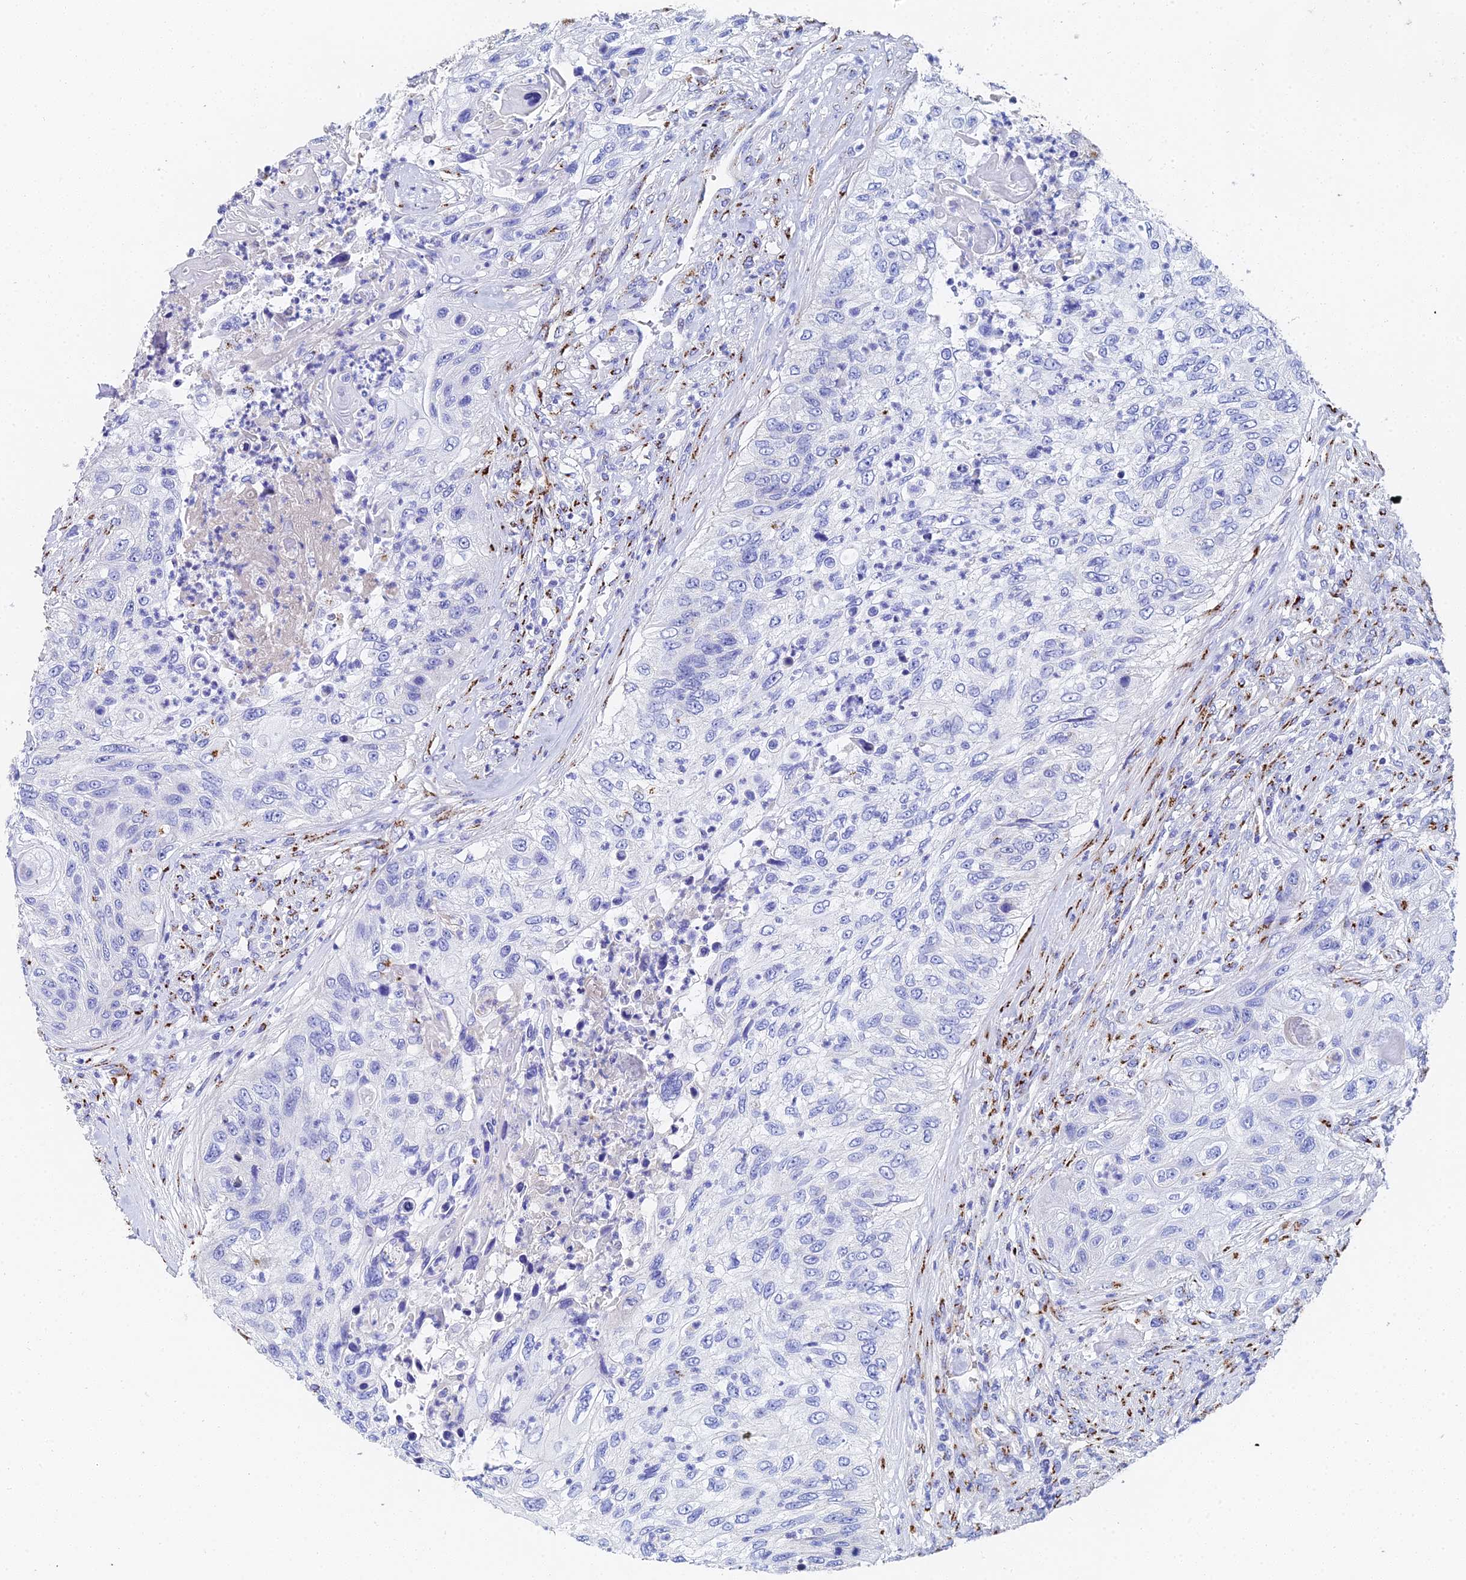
{"staining": {"intensity": "negative", "quantity": "none", "location": "none"}, "tissue": "urothelial cancer", "cell_type": "Tumor cells", "image_type": "cancer", "snomed": [{"axis": "morphology", "description": "Urothelial carcinoma, High grade"}, {"axis": "topography", "description": "Urinary bladder"}], "caption": "Tumor cells show no significant protein positivity in high-grade urothelial carcinoma.", "gene": "ENSG00000268674", "patient": {"sex": "female", "age": 60}}